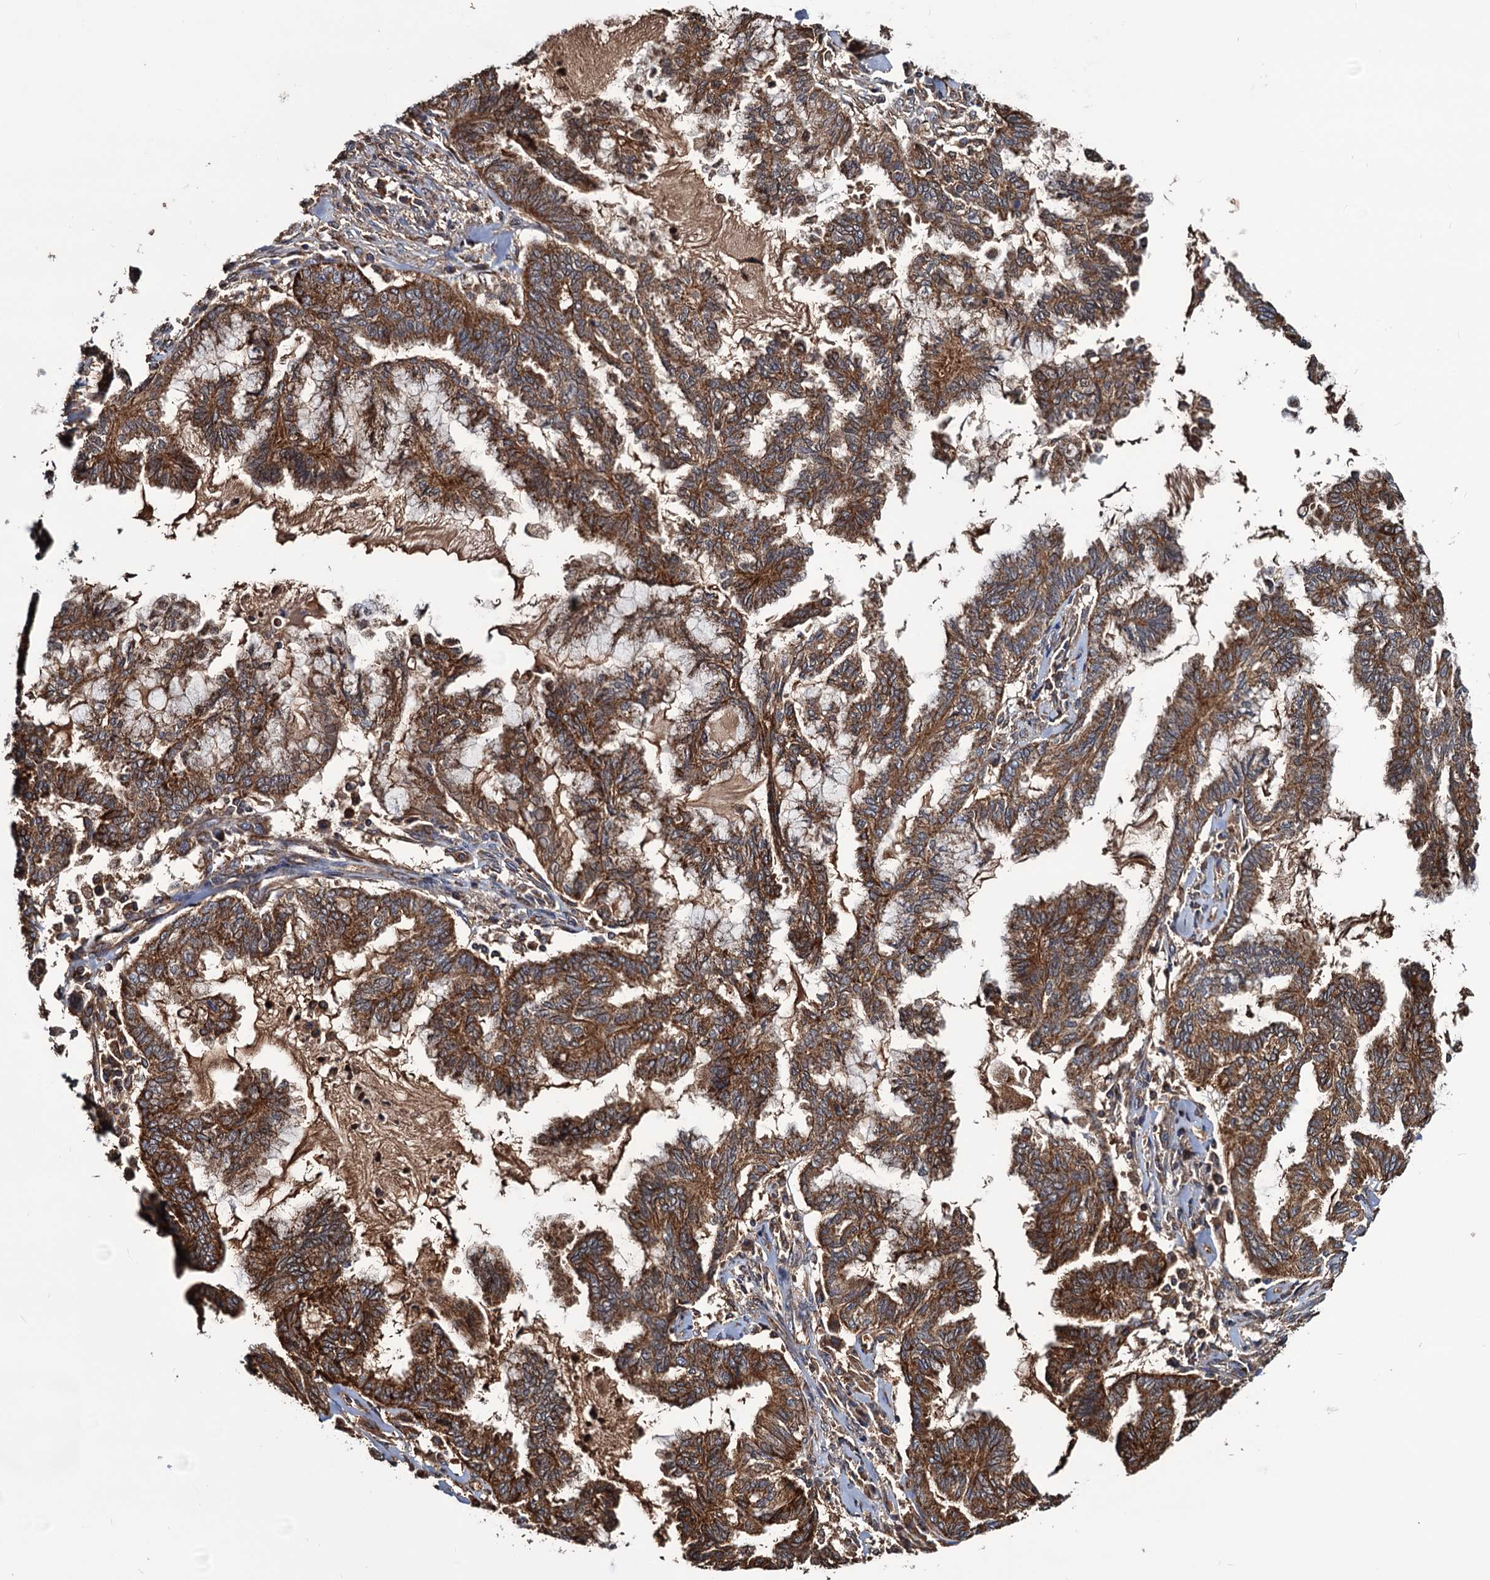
{"staining": {"intensity": "strong", "quantity": ">75%", "location": "cytoplasmic/membranous"}, "tissue": "endometrial cancer", "cell_type": "Tumor cells", "image_type": "cancer", "snomed": [{"axis": "morphology", "description": "Adenocarcinoma, NOS"}, {"axis": "topography", "description": "Endometrium"}], "caption": "There is high levels of strong cytoplasmic/membranous expression in tumor cells of endometrial cancer (adenocarcinoma), as demonstrated by immunohistochemical staining (brown color).", "gene": "MRPL42", "patient": {"sex": "female", "age": 86}}